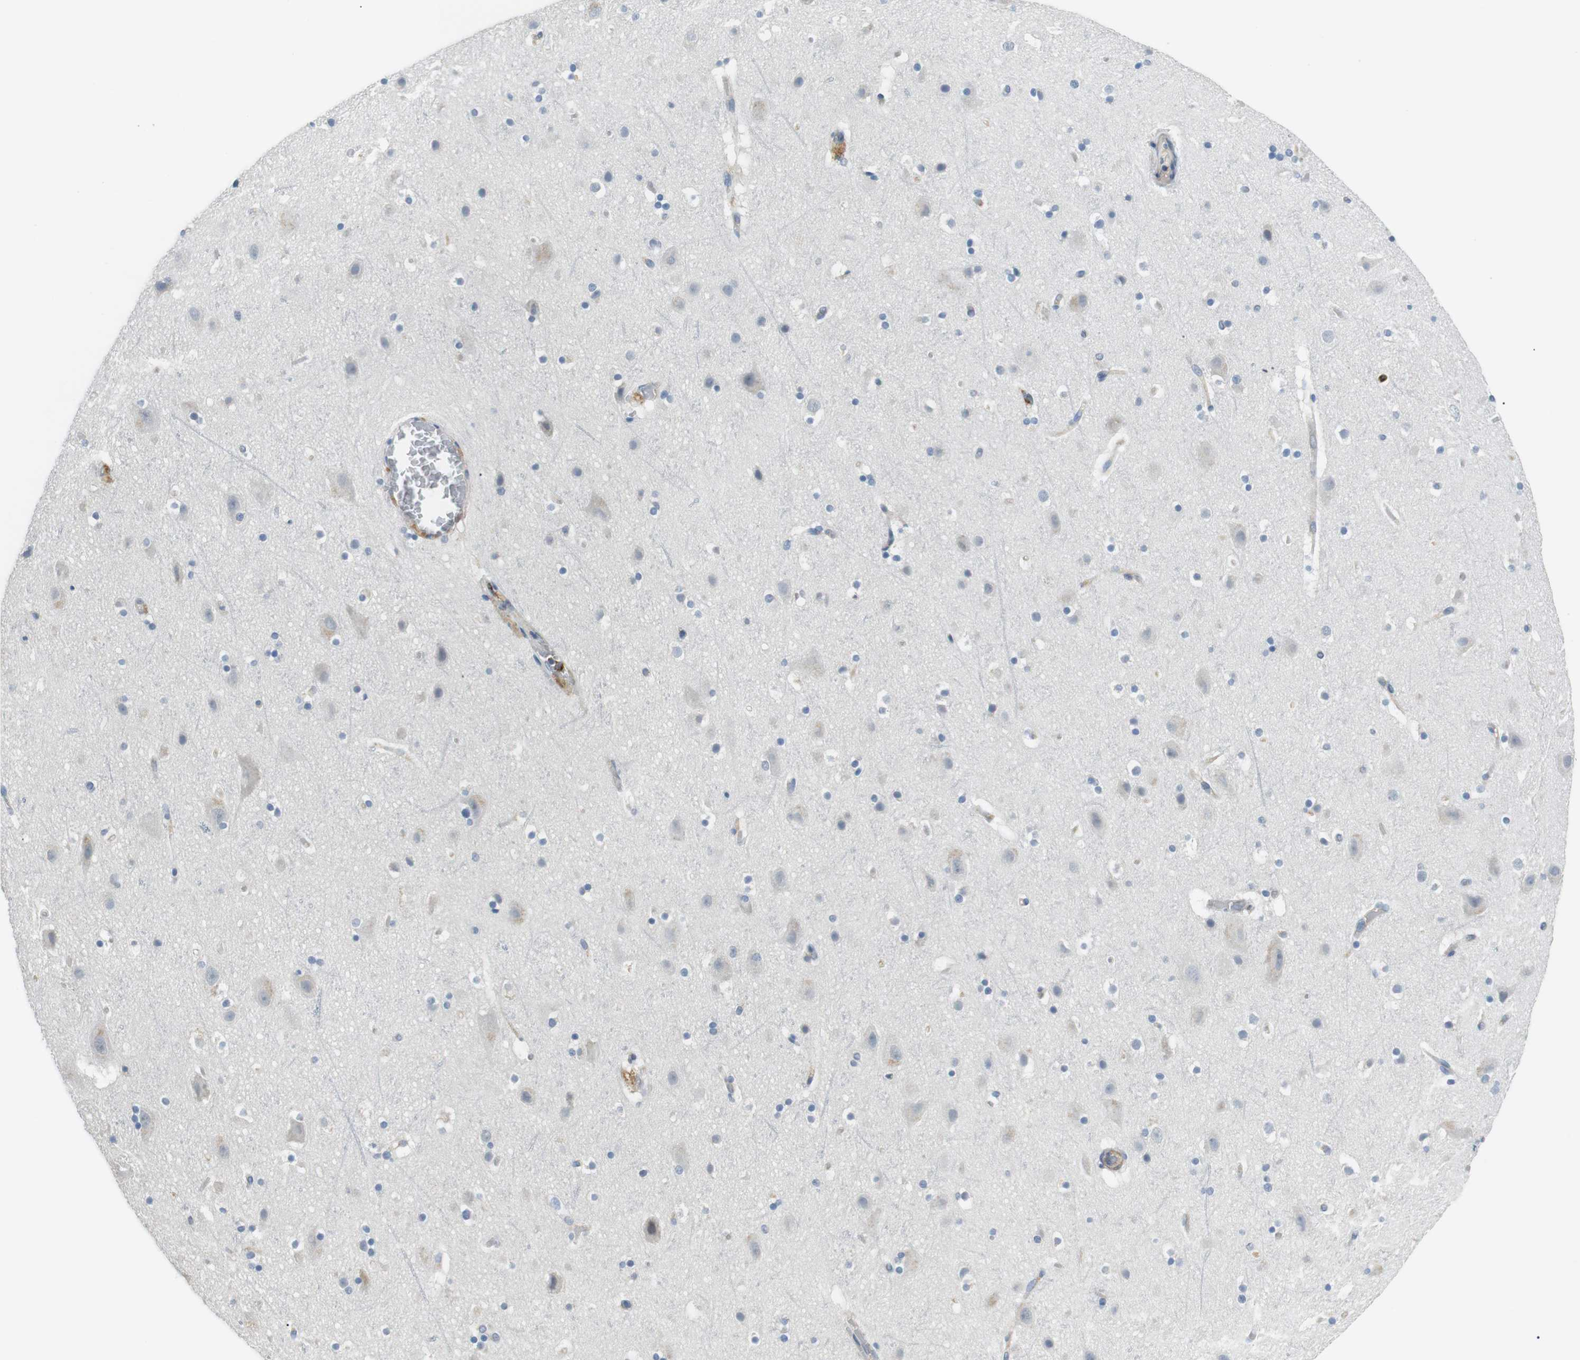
{"staining": {"intensity": "moderate", "quantity": "<25%", "location": "cytoplasmic/membranous"}, "tissue": "cerebral cortex", "cell_type": "Endothelial cells", "image_type": "normal", "snomed": [{"axis": "morphology", "description": "Normal tissue, NOS"}, {"axis": "topography", "description": "Cerebral cortex"}], "caption": "Immunohistochemistry micrograph of unremarkable human cerebral cortex stained for a protein (brown), which demonstrates low levels of moderate cytoplasmic/membranous expression in about <25% of endothelial cells.", "gene": "GZMM", "patient": {"sex": "male", "age": 45}}